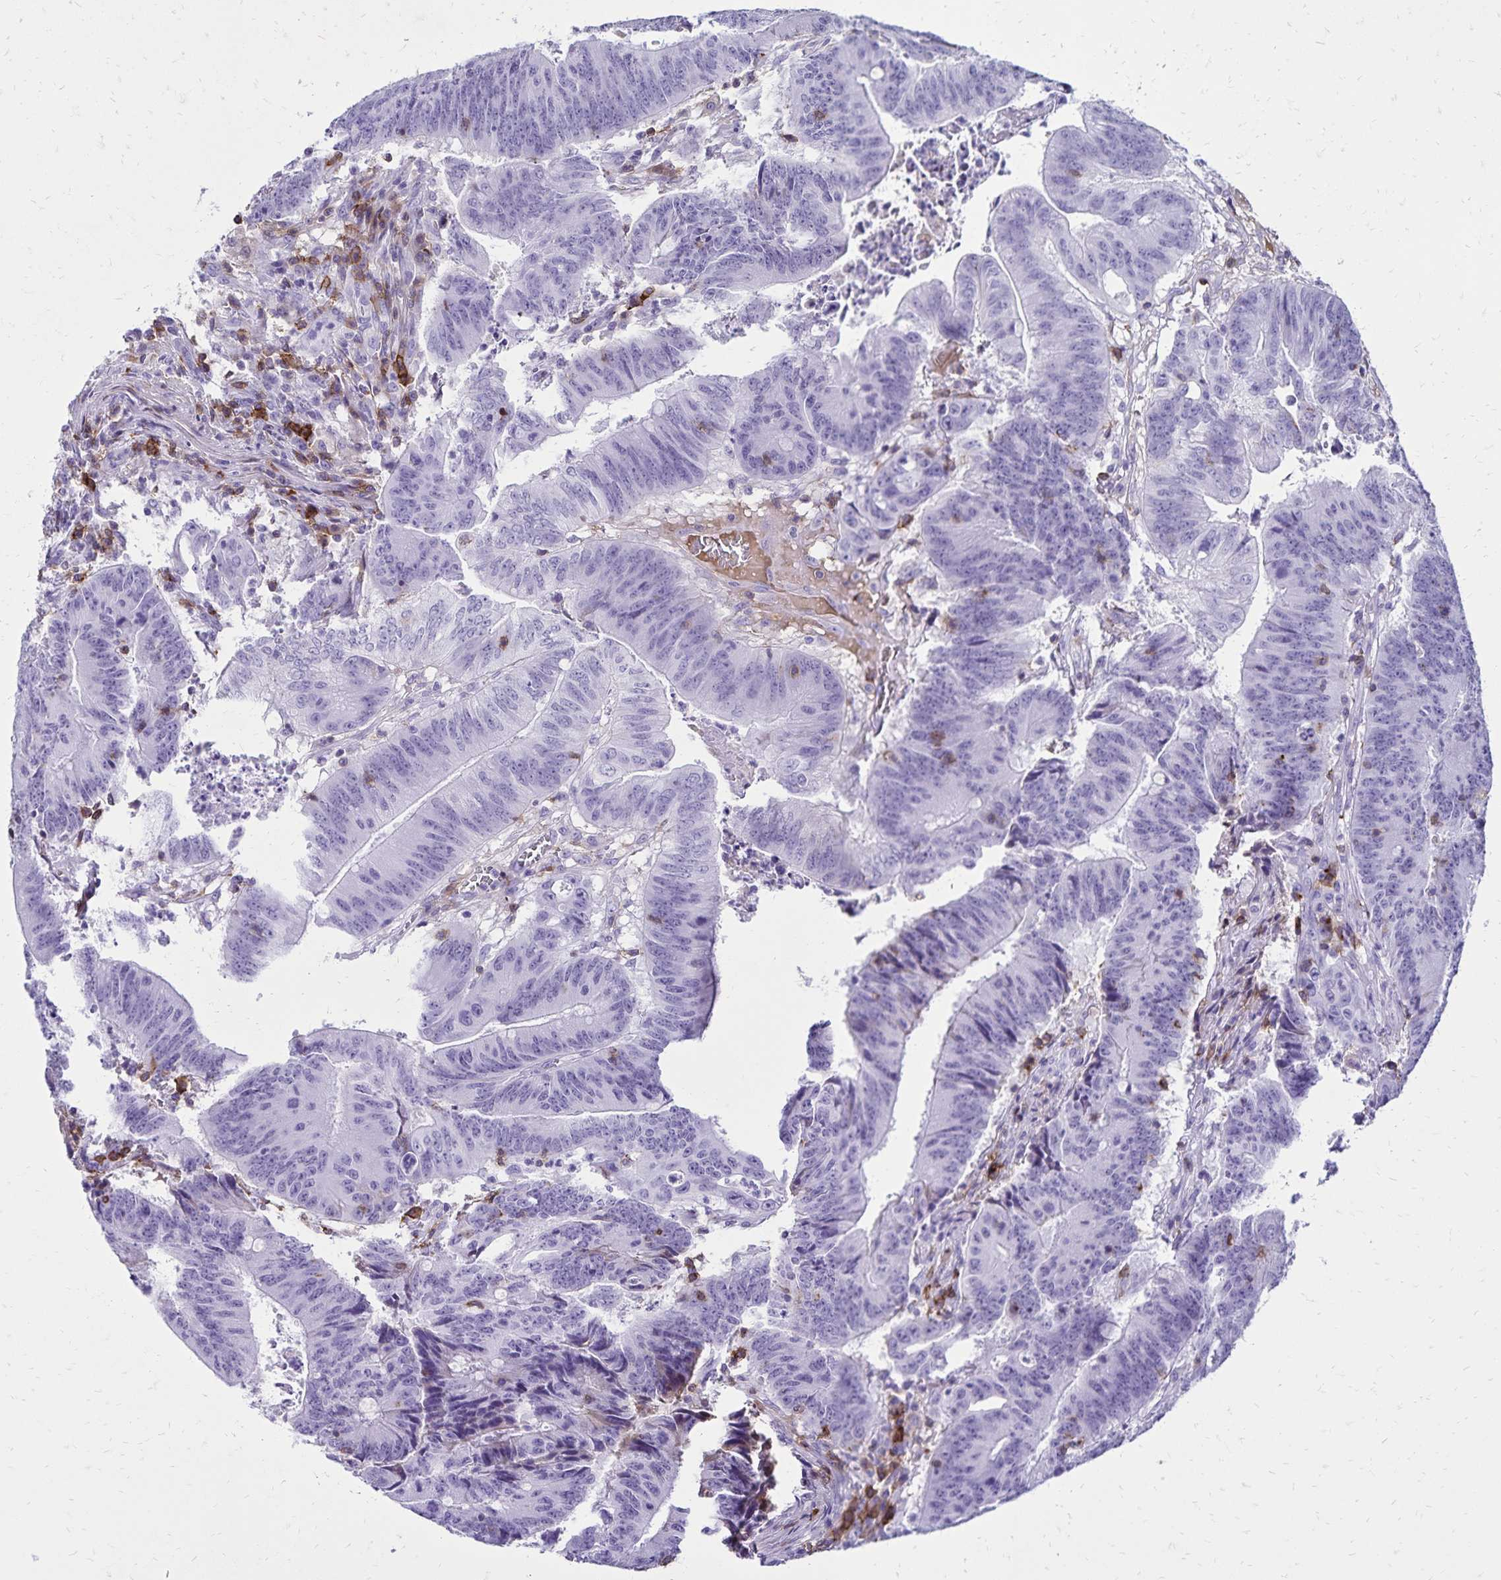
{"staining": {"intensity": "negative", "quantity": "none", "location": "none"}, "tissue": "colorectal cancer", "cell_type": "Tumor cells", "image_type": "cancer", "snomed": [{"axis": "morphology", "description": "Adenocarcinoma, NOS"}, {"axis": "topography", "description": "Colon"}], "caption": "An immunohistochemistry (IHC) micrograph of colorectal cancer is shown. There is no staining in tumor cells of colorectal cancer. (DAB immunohistochemistry visualized using brightfield microscopy, high magnification).", "gene": "CD27", "patient": {"sex": "female", "age": 87}}